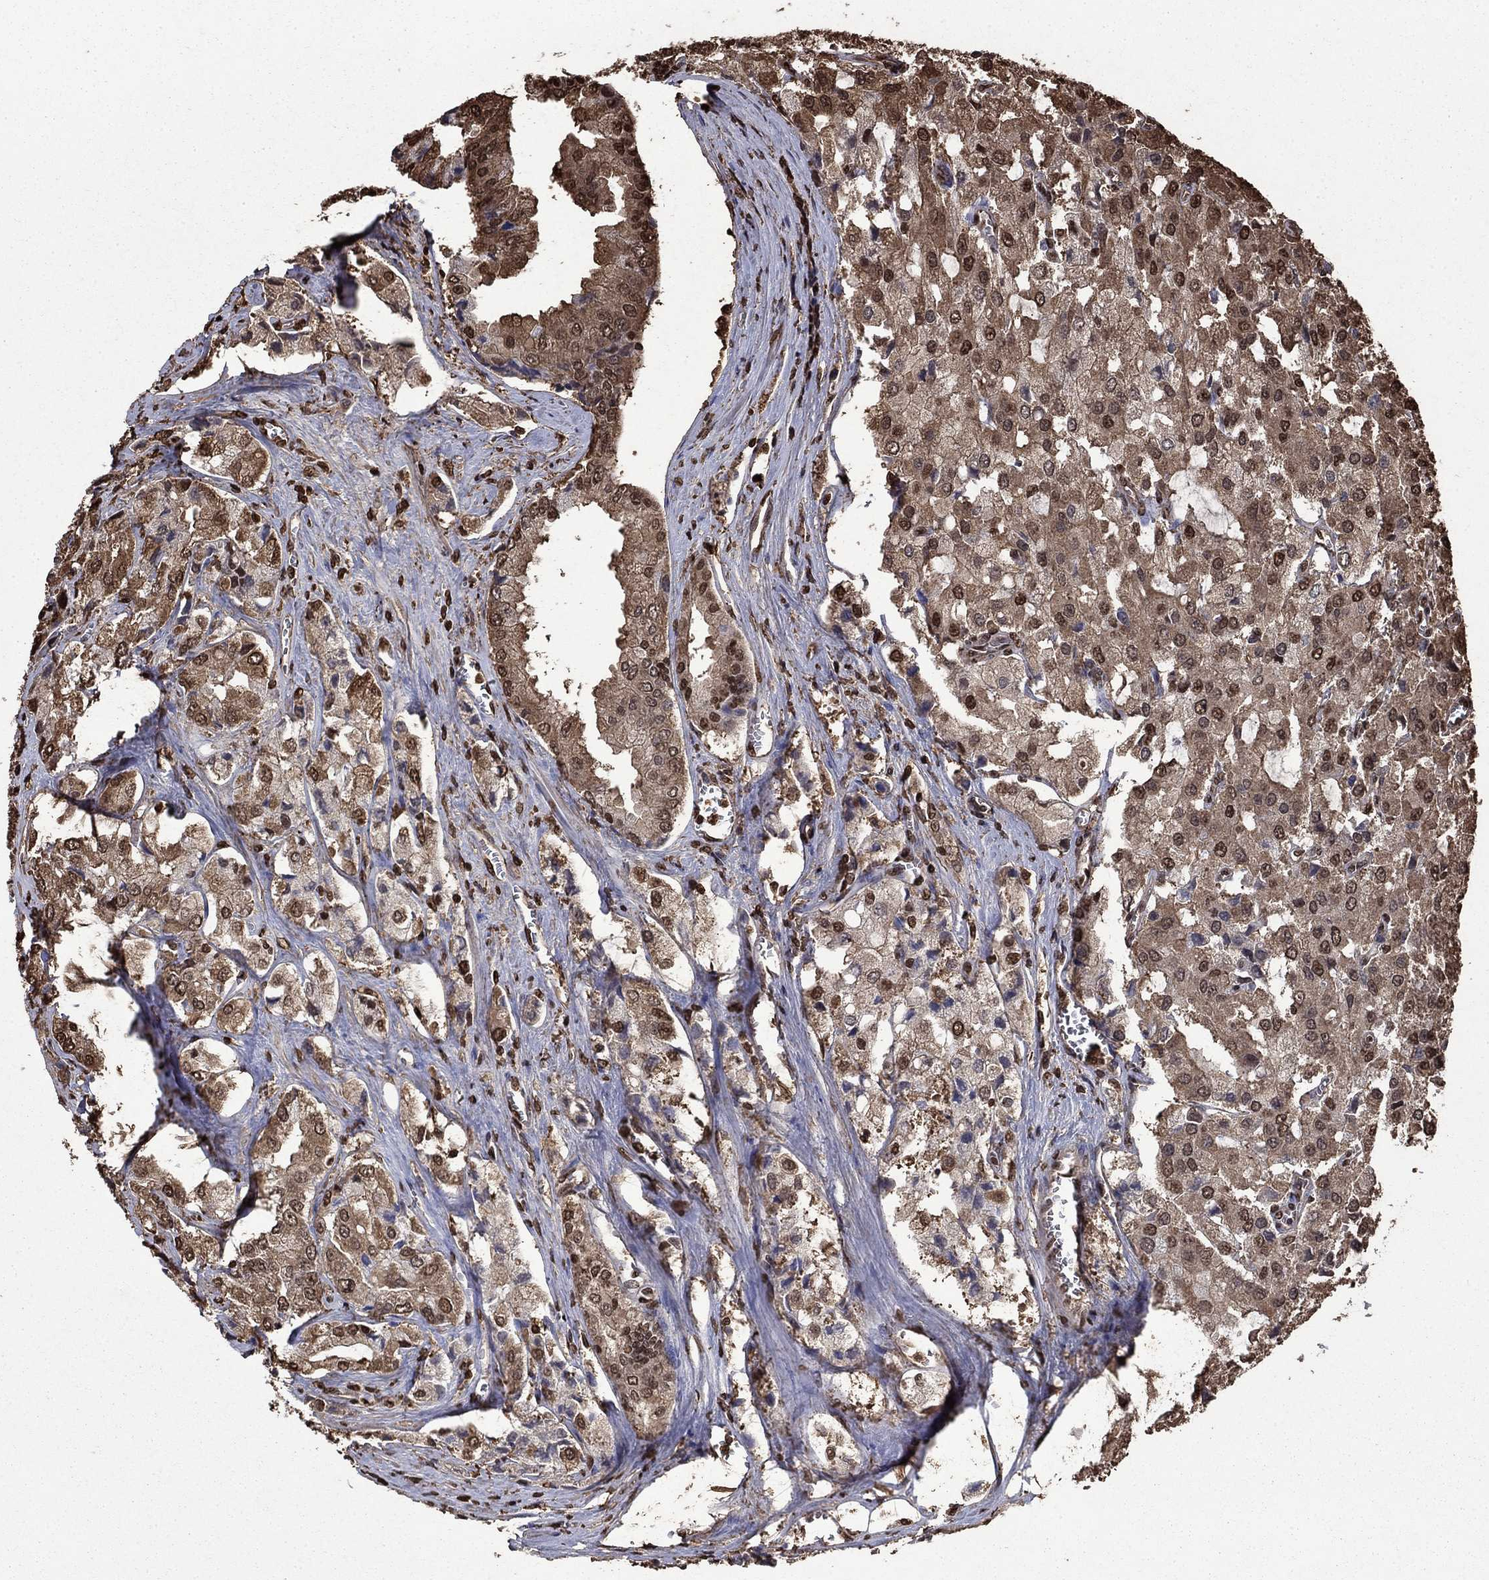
{"staining": {"intensity": "moderate", "quantity": ">75%", "location": "cytoplasmic/membranous,nuclear"}, "tissue": "prostate cancer", "cell_type": "Tumor cells", "image_type": "cancer", "snomed": [{"axis": "morphology", "description": "Adenocarcinoma, NOS"}, {"axis": "topography", "description": "Prostate and seminal vesicle, NOS"}, {"axis": "topography", "description": "Prostate"}], "caption": "Approximately >75% of tumor cells in prostate adenocarcinoma reveal moderate cytoplasmic/membranous and nuclear protein staining as visualized by brown immunohistochemical staining.", "gene": "GAPDH", "patient": {"sex": "male", "age": 67}}